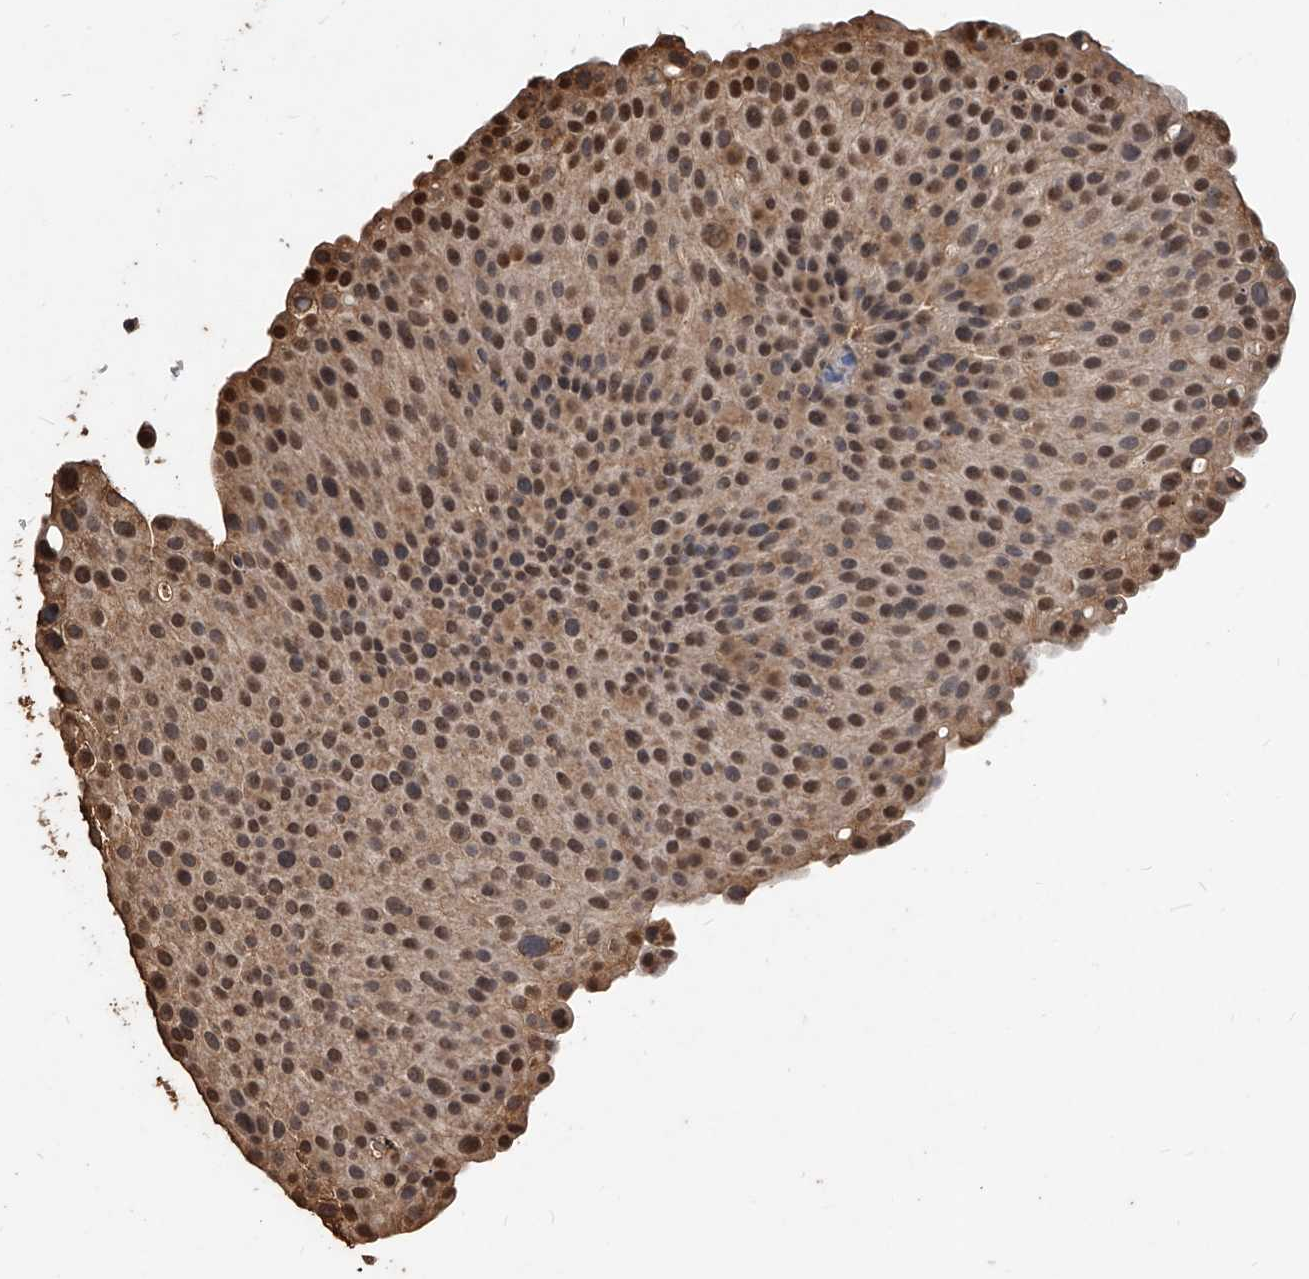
{"staining": {"intensity": "strong", "quantity": ">75%", "location": "cytoplasmic/membranous,nuclear"}, "tissue": "urothelial cancer", "cell_type": "Tumor cells", "image_type": "cancer", "snomed": [{"axis": "morphology", "description": "Urothelial carcinoma, Low grade"}, {"axis": "topography", "description": "Smooth muscle"}, {"axis": "topography", "description": "Urinary bladder"}], "caption": "Urothelial carcinoma (low-grade) stained with IHC reveals strong cytoplasmic/membranous and nuclear expression in about >75% of tumor cells. (DAB IHC, brown staining for protein, blue staining for nuclei).", "gene": "FBXL4", "patient": {"sex": "male", "age": 60}}